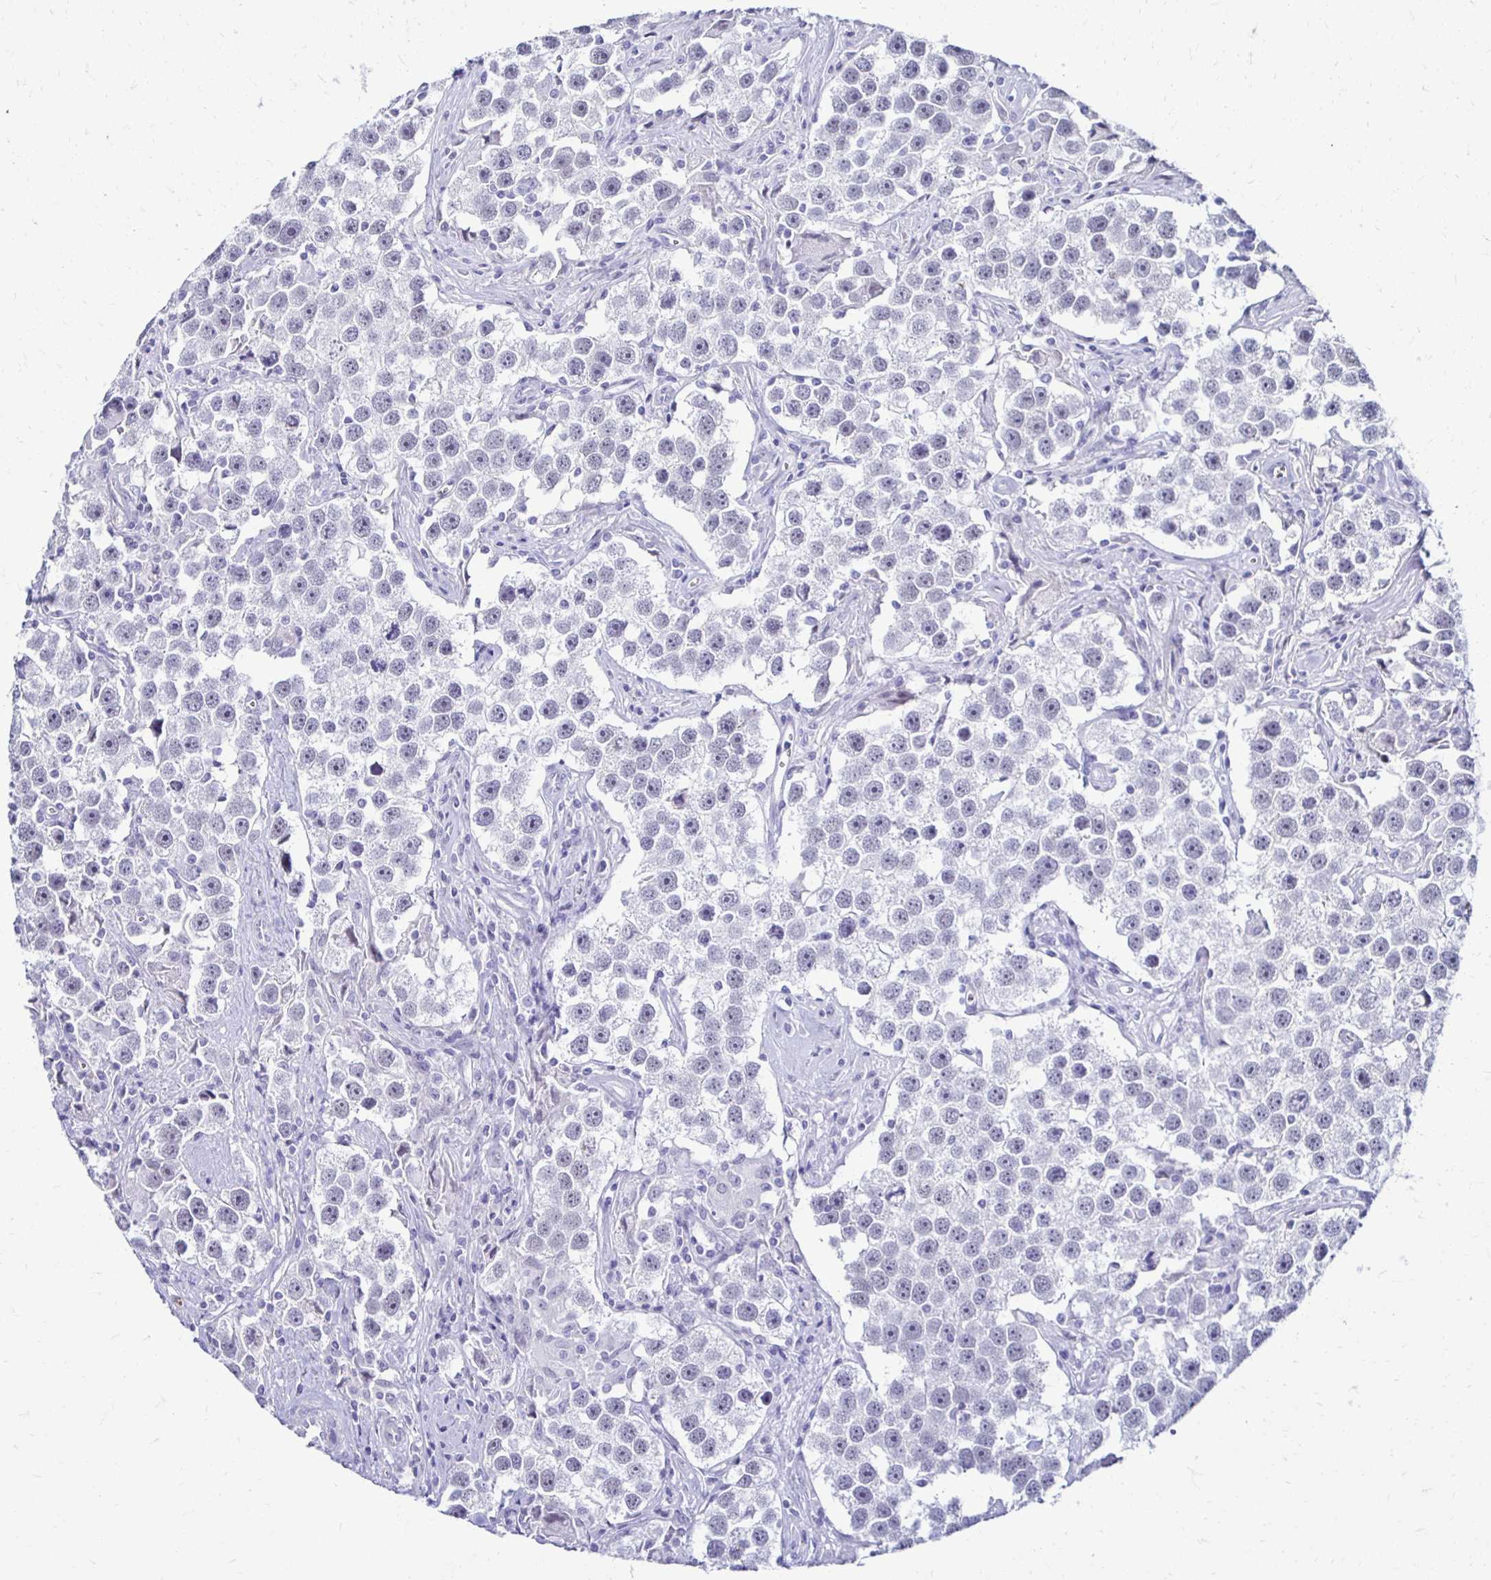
{"staining": {"intensity": "negative", "quantity": "none", "location": "none"}, "tissue": "testis cancer", "cell_type": "Tumor cells", "image_type": "cancer", "snomed": [{"axis": "morphology", "description": "Seminoma, NOS"}, {"axis": "topography", "description": "Testis"}], "caption": "Immunohistochemical staining of testis cancer (seminoma) shows no significant staining in tumor cells. (DAB (3,3'-diaminobenzidine) IHC with hematoxylin counter stain).", "gene": "RHBDL3", "patient": {"sex": "male", "age": 49}}